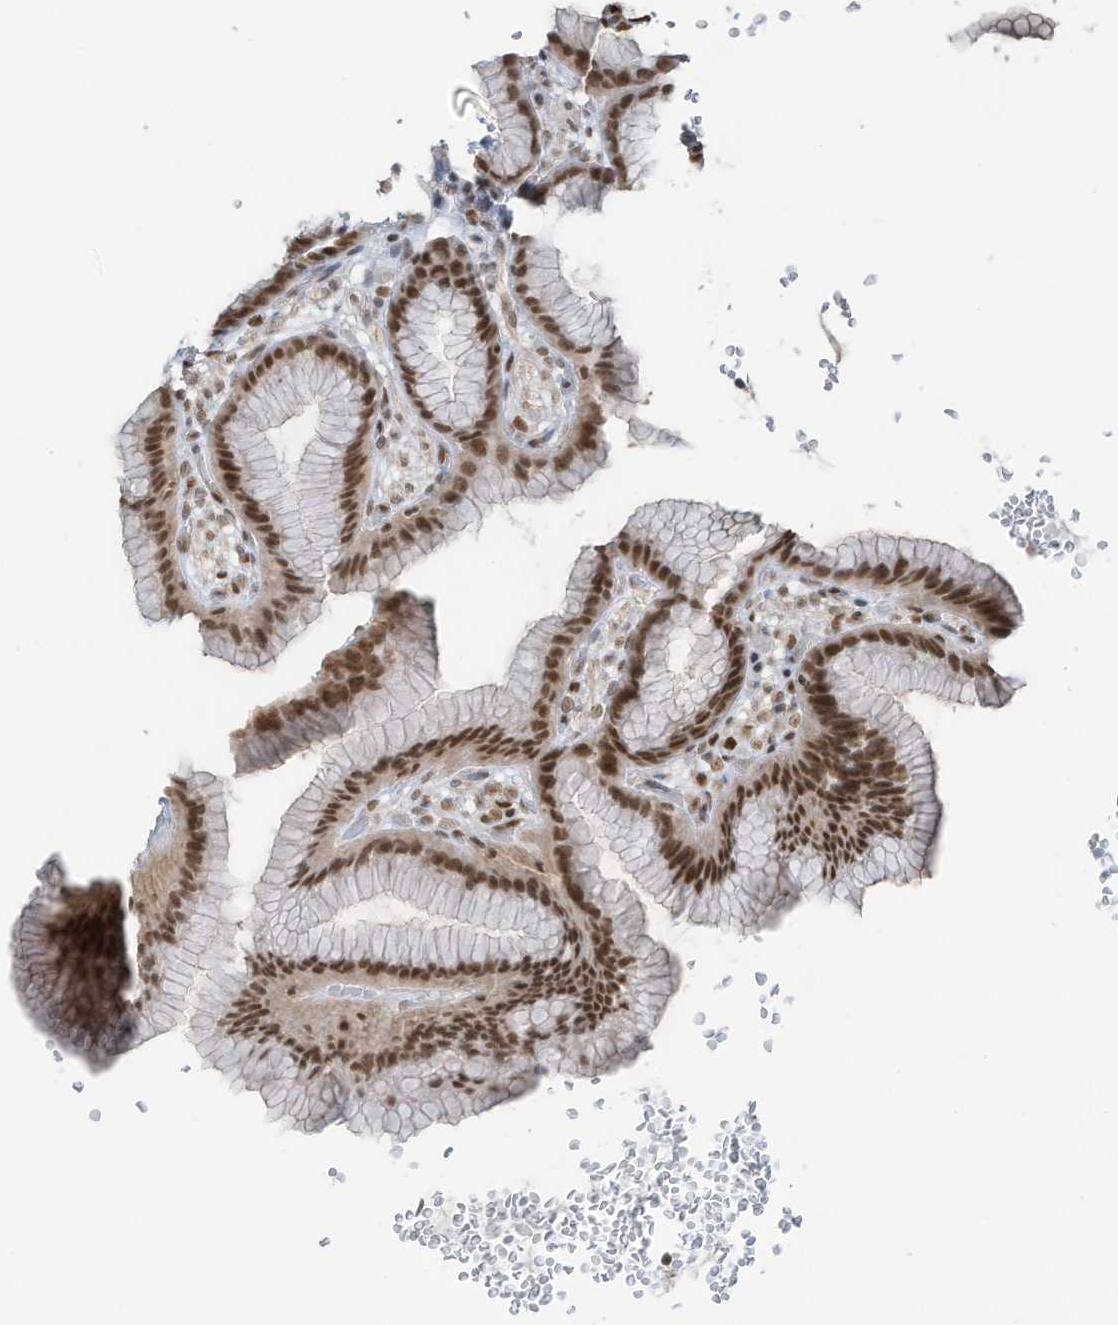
{"staining": {"intensity": "strong", "quantity": "25%-75%", "location": "nuclear"}, "tissue": "stomach", "cell_type": "Glandular cells", "image_type": "normal", "snomed": [{"axis": "morphology", "description": "Normal tissue, NOS"}, {"axis": "topography", "description": "Stomach"}], "caption": "DAB immunohistochemical staining of unremarkable human stomach demonstrates strong nuclear protein positivity in about 25%-75% of glandular cells.", "gene": "DBR1", "patient": {"sex": "male", "age": 42}}